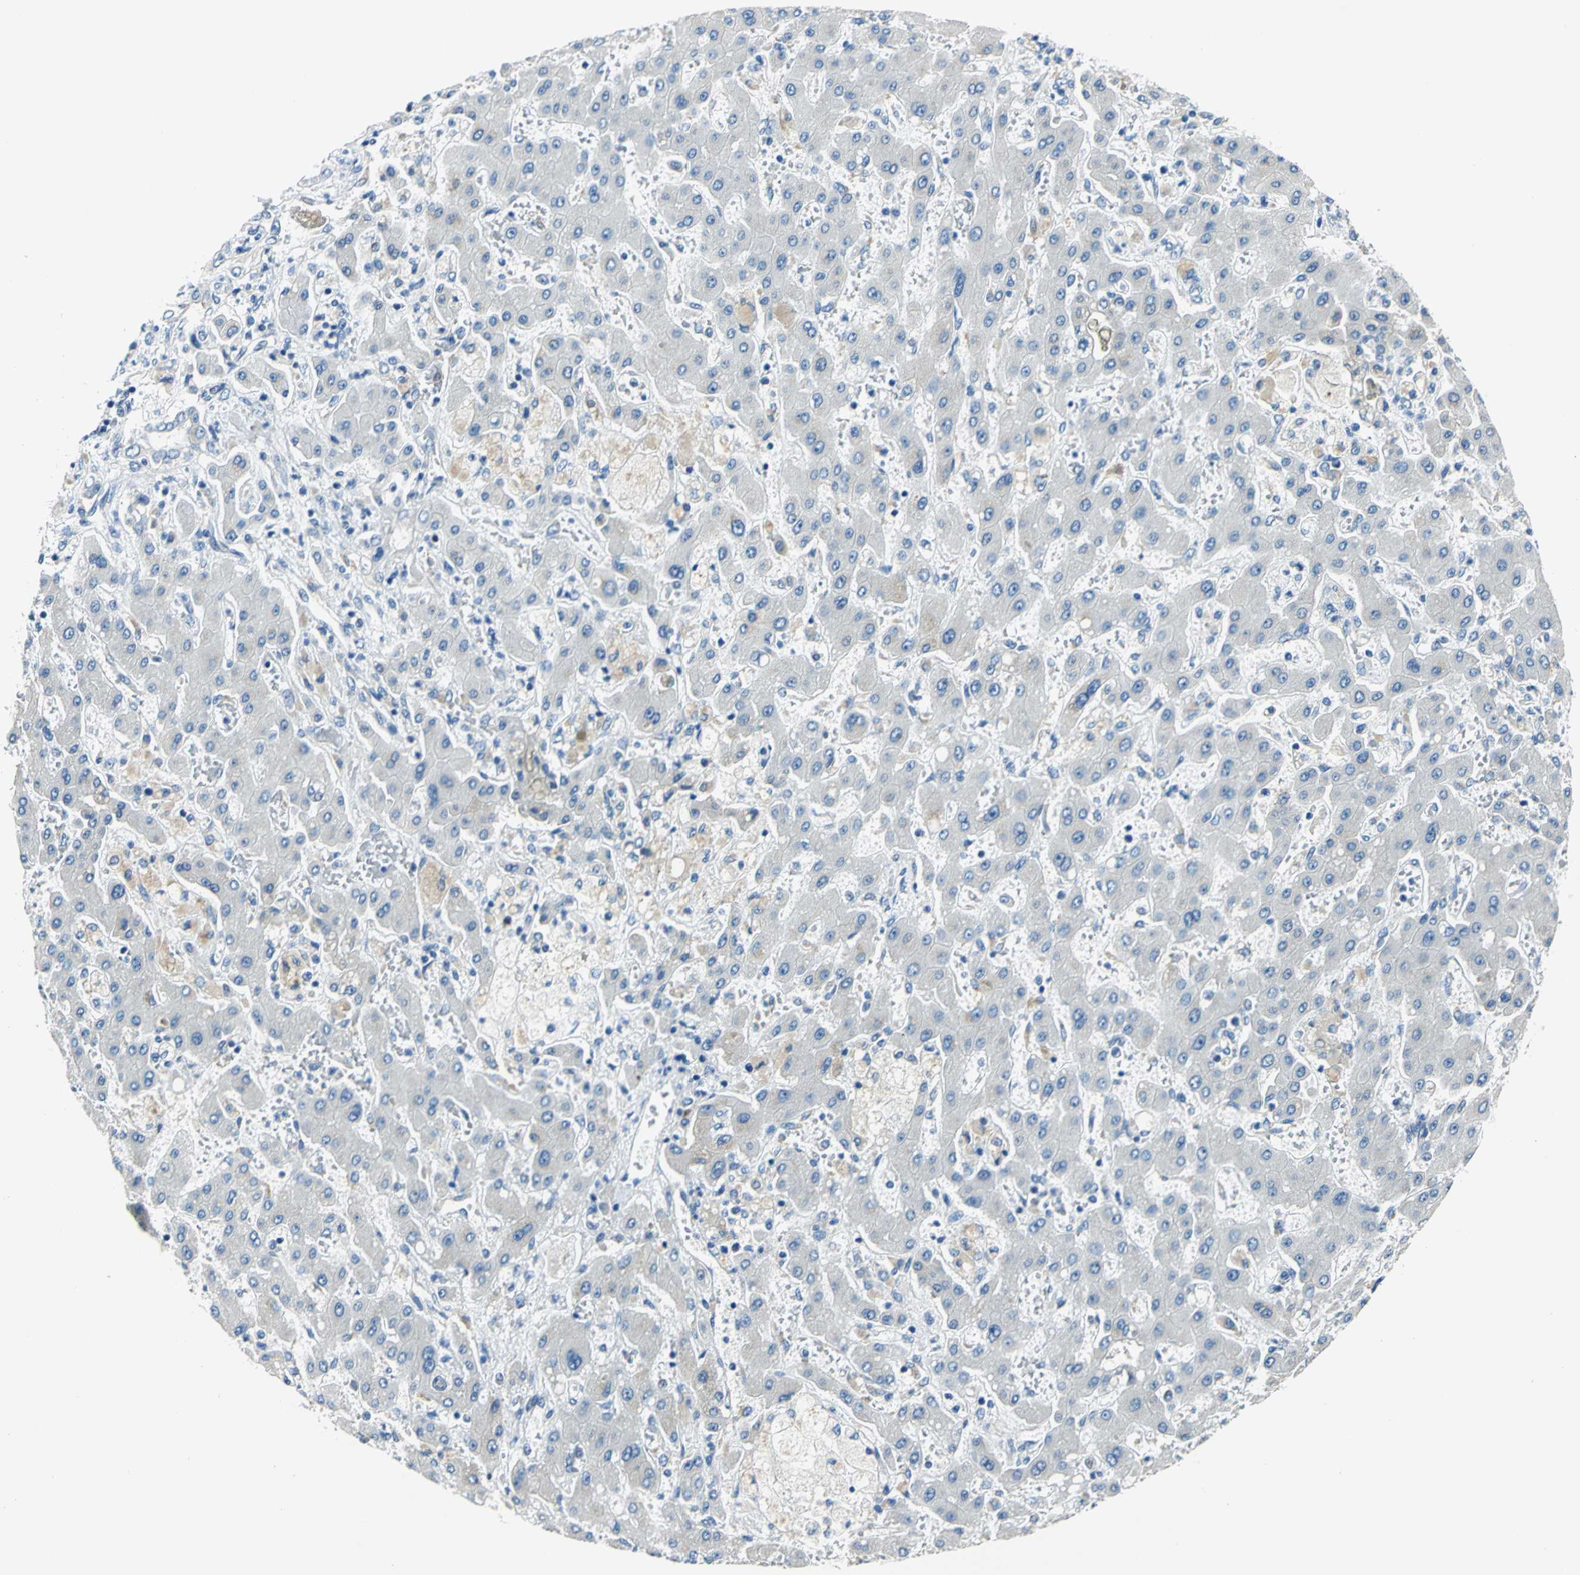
{"staining": {"intensity": "negative", "quantity": "none", "location": "none"}, "tissue": "liver cancer", "cell_type": "Tumor cells", "image_type": "cancer", "snomed": [{"axis": "morphology", "description": "Cholangiocarcinoma"}, {"axis": "topography", "description": "Liver"}], "caption": "Immunohistochemistry (IHC) of human liver cancer displays no positivity in tumor cells.", "gene": "TRIM25", "patient": {"sex": "male", "age": 50}}